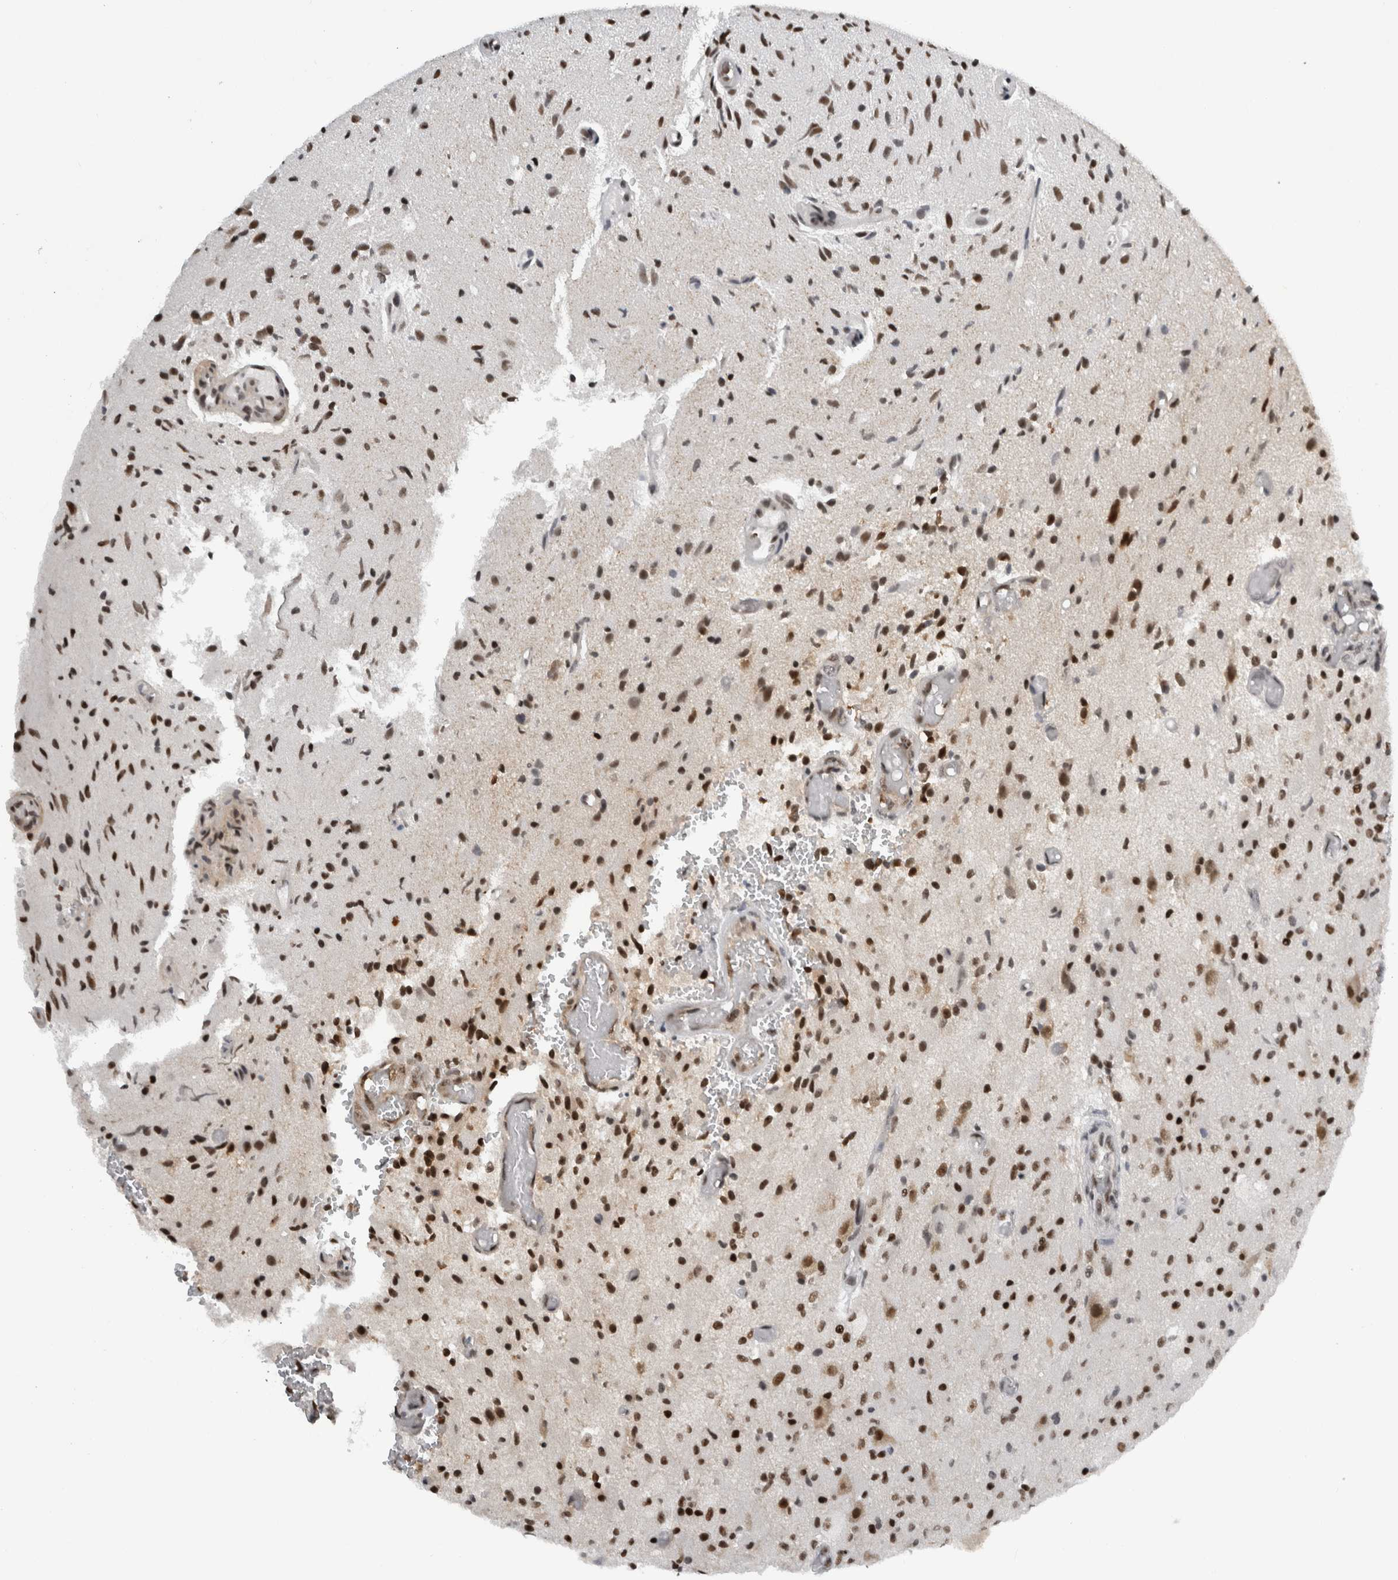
{"staining": {"intensity": "moderate", "quantity": ">75%", "location": "nuclear"}, "tissue": "glioma", "cell_type": "Tumor cells", "image_type": "cancer", "snomed": [{"axis": "morphology", "description": "Normal tissue, NOS"}, {"axis": "morphology", "description": "Glioma, malignant, High grade"}, {"axis": "topography", "description": "Cerebral cortex"}], "caption": "Human malignant glioma (high-grade) stained for a protein (brown) exhibits moderate nuclear positive expression in approximately >75% of tumor cells.", "gene": "ZSCAN2", "patient": {"sex": "male", "age": 77}}